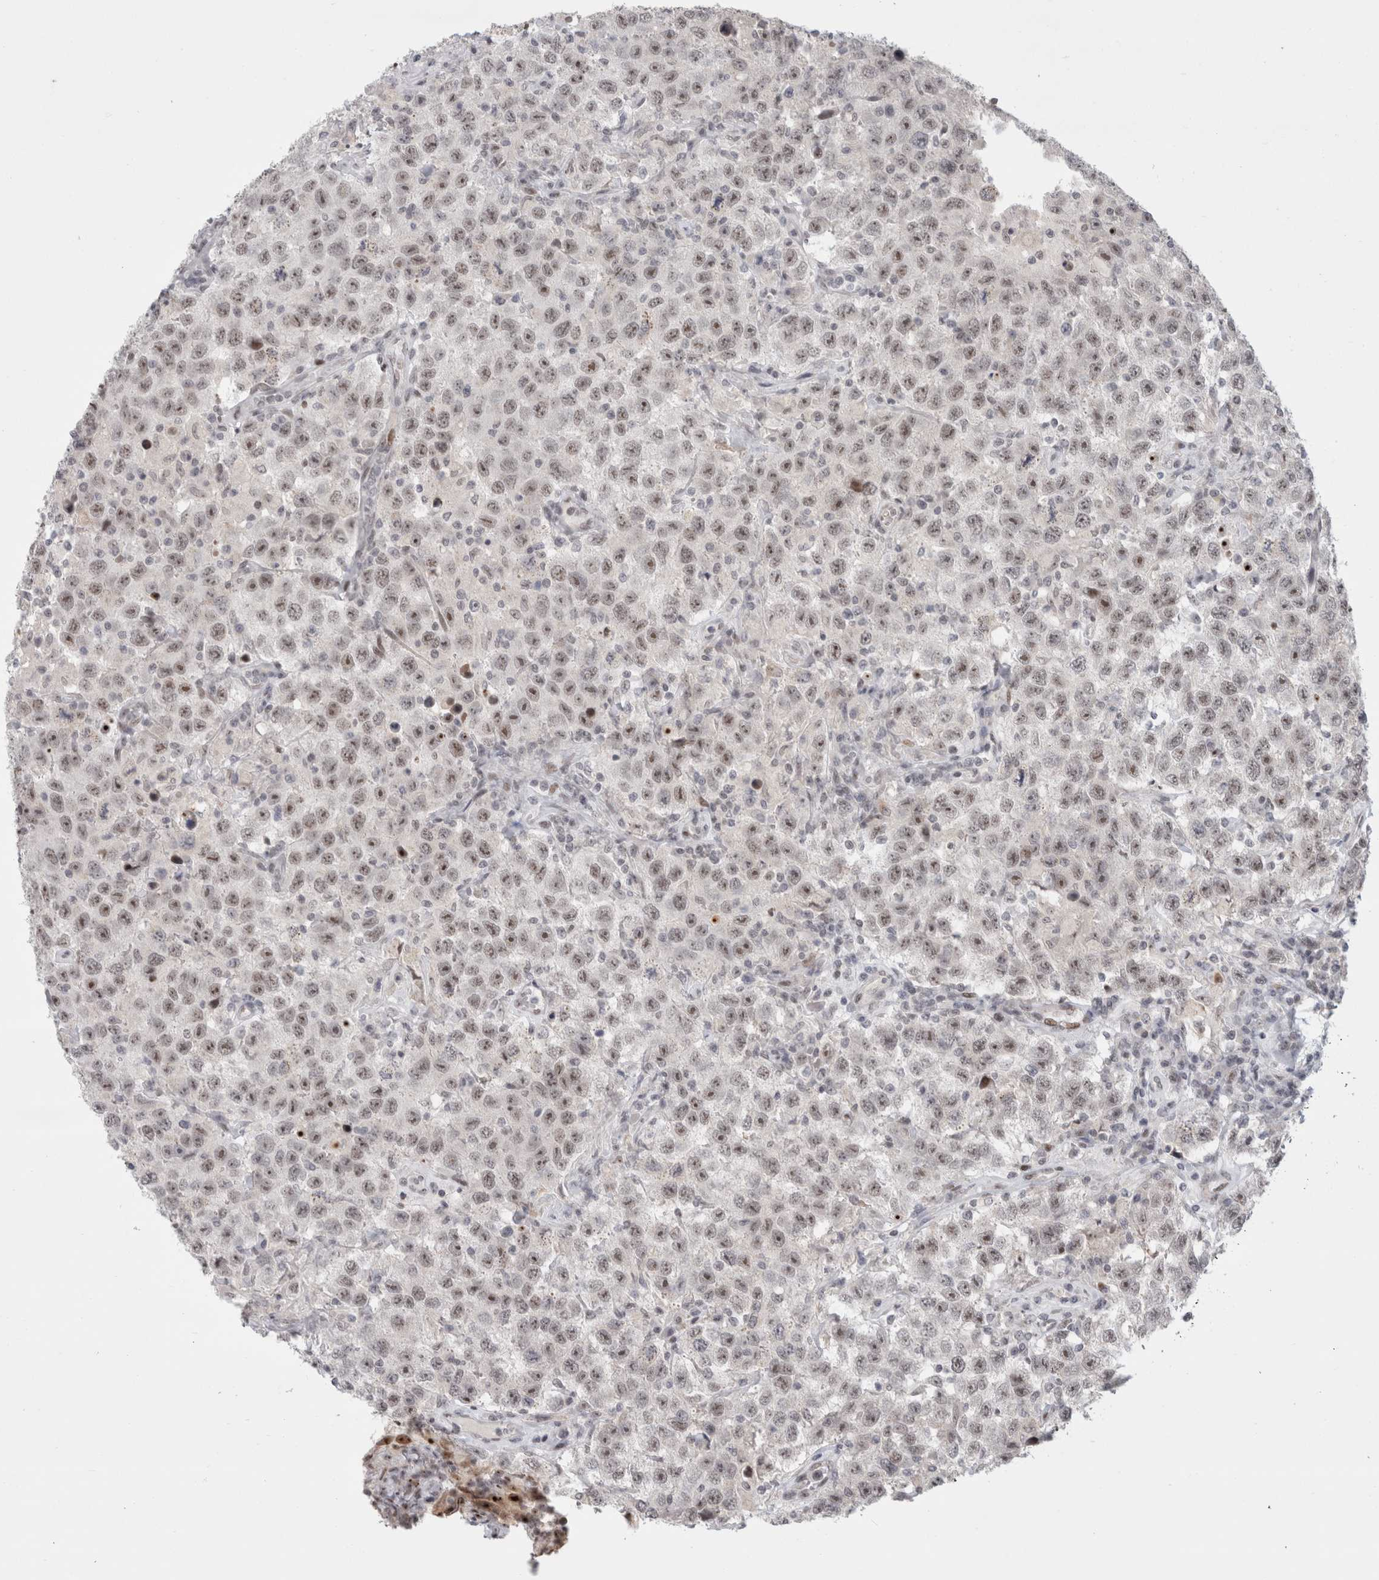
{"staining": {"intensity": "moderate", "quantity": "25%-75%", "location": "nuclear"}, "tissue": "testis cancer", "cell_type": "Tumor cells", "image_type": "cancer", "snomed": [{"axis": "morphology", "description": "Seminoma, NOS"}, {"axis": "topography", "description": "Testis"}], "caption": "Human seminoma (testis) stained with a protein marker reveals moderate staining in tumor cells.", "gene": "SENP6", "patient": {"sex": "male", "age": 41}}